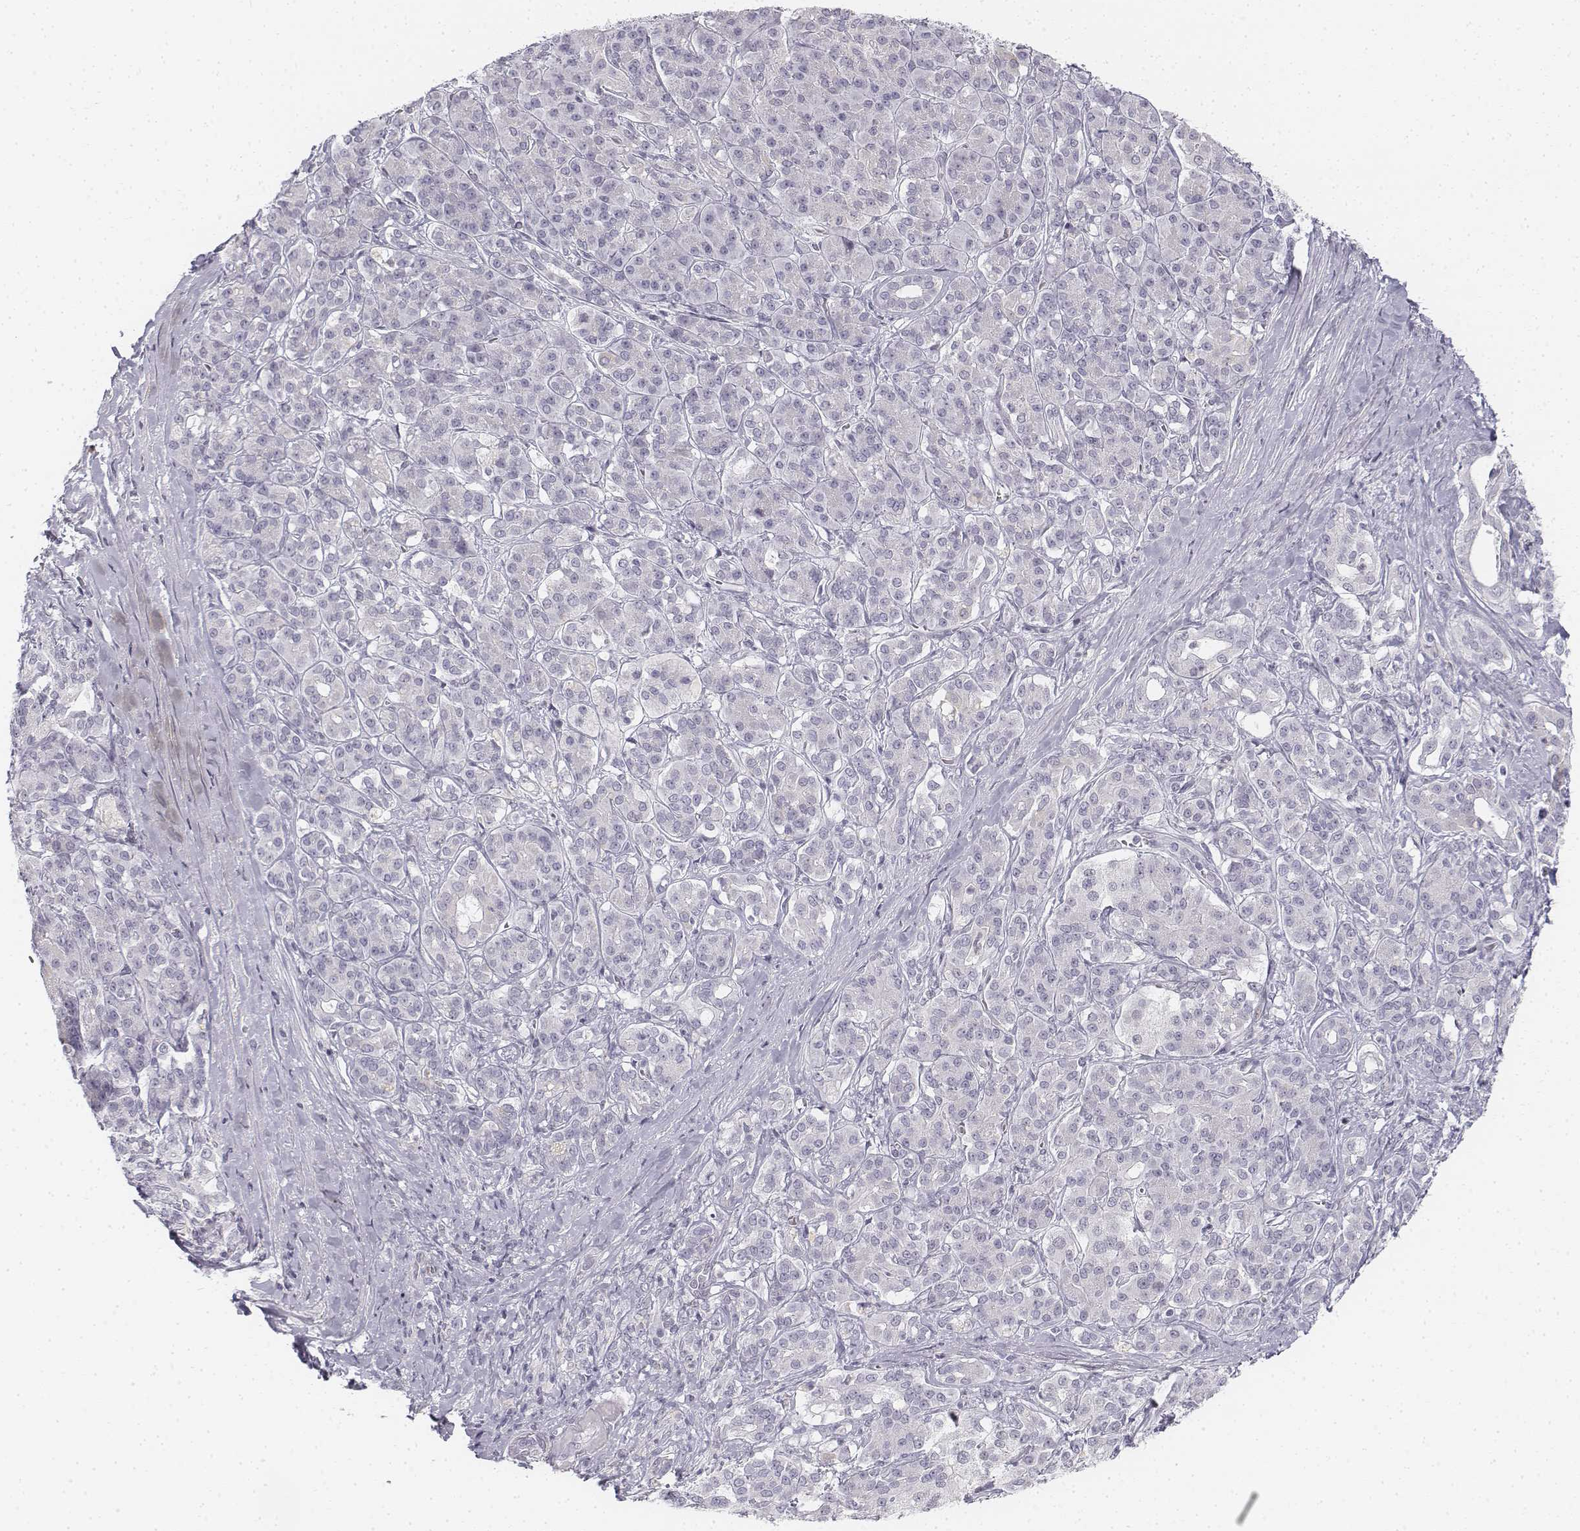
{"staining": {"intensity": "negative", "quantity": "none", "location": "none"}, "tissue": "pancreatic cancer", "cell_type": "Tumor cells", "image_type": "cancer", "snomed": [{"axis": "morphology", "description": "Normal tissue, NOS"}, {"axis": "morphology", "description": "Inflammation, NOS"}, {"axis": "morphology", "description": "Adenocarcinoma, NOS"}, {"axis": "topography", "description": "Pancreas"}], "caption": "The micrograph exhibits no staining of tumor cells in pancreatic cancer (adenocarcinoma).", "gene": "KRTAP2-1", "patient": {"sex": "male", "age": 57}}